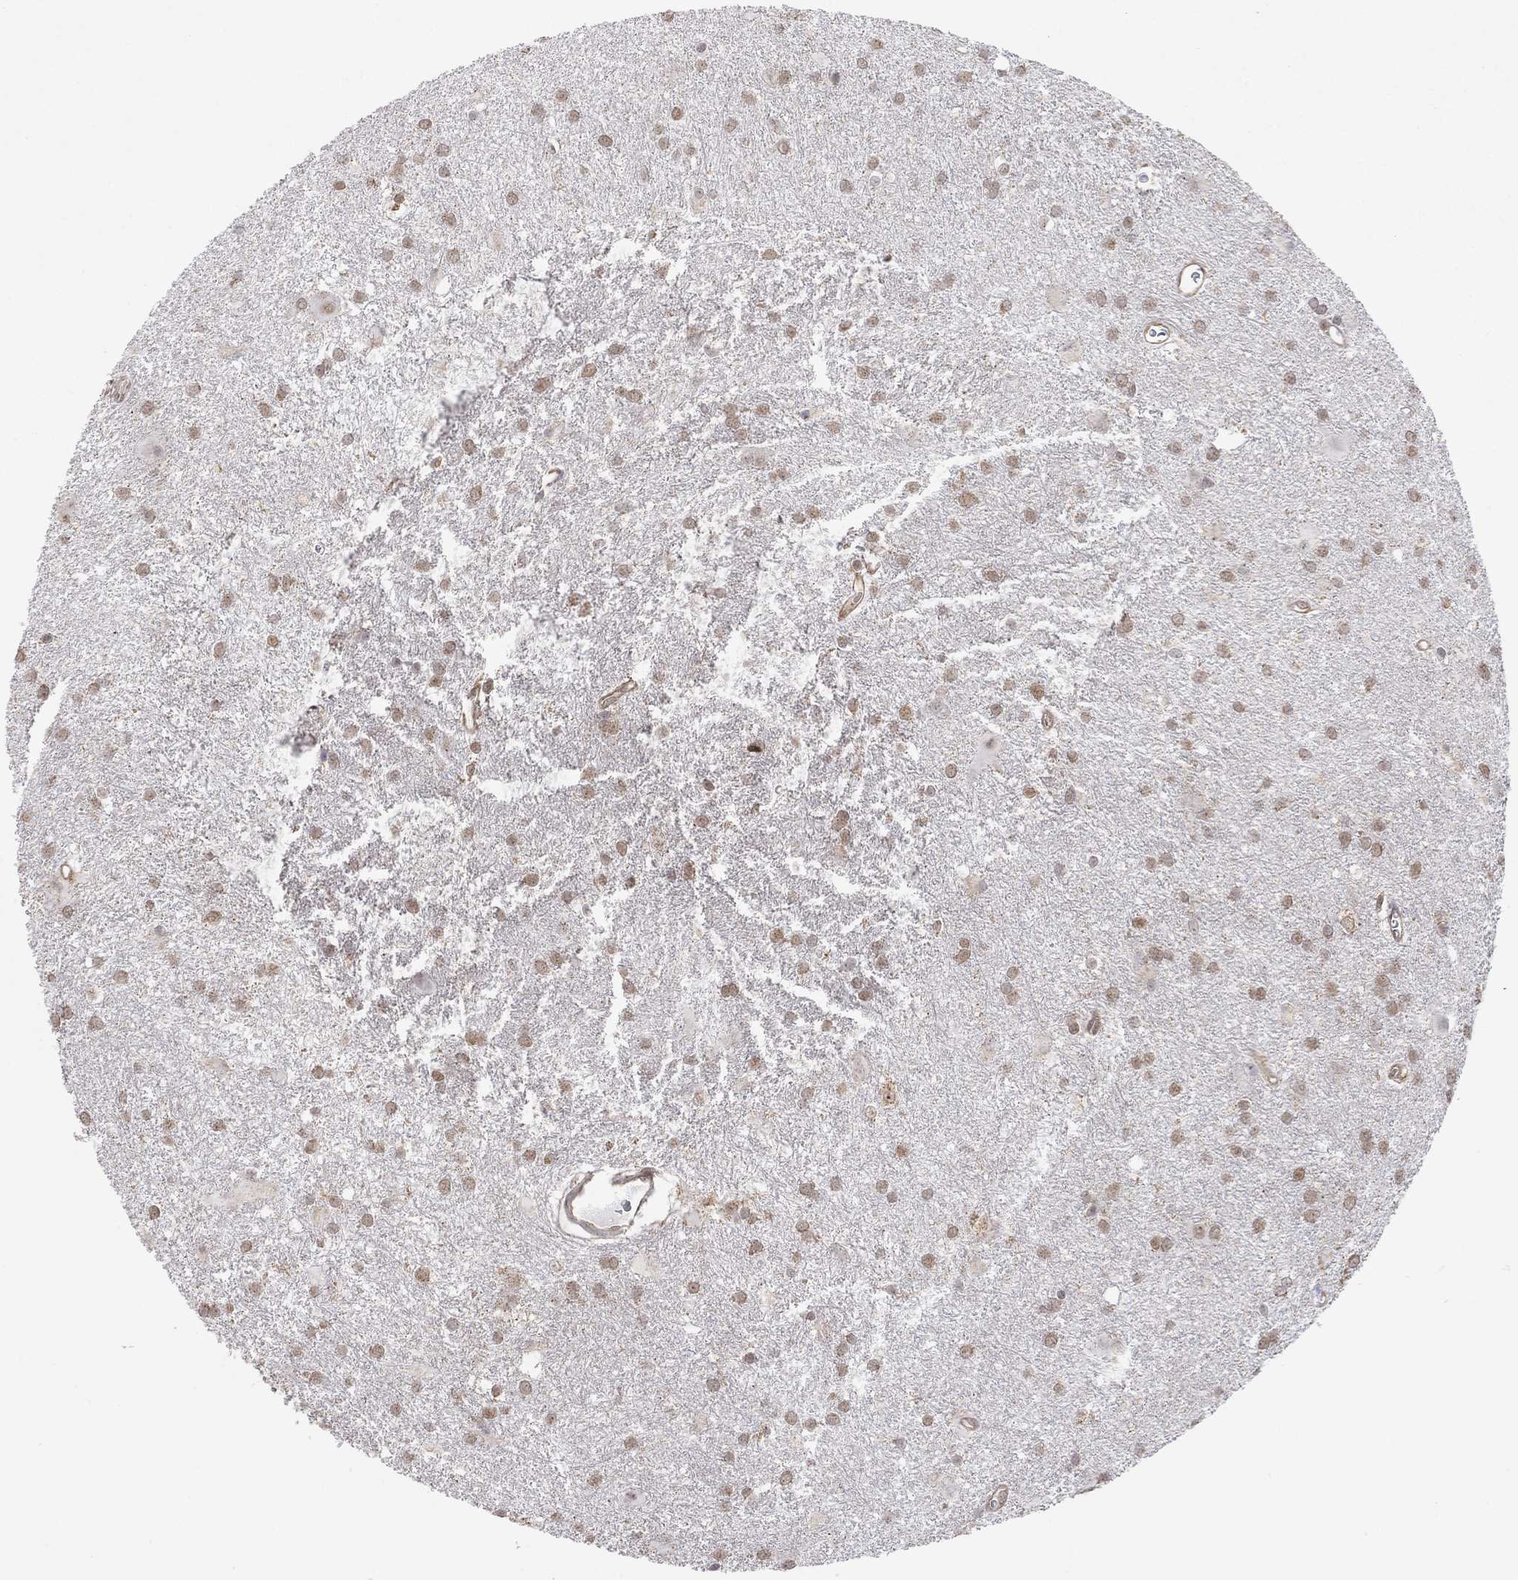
{"staining": {"intensity": "moderate", "quantity": "25%-75%", "location": "nuclear"}, "tissue": "glioma", "cell_type": "Tumor cells", "image_type": "cancer", "snomed": [{"axis": "morphology", "description": "Glioma, malignant, Low grade"}, {"axis": "topography", "description": "Brain"}], "caption": "About 25%-75% of tumor cells in malignant glioma (low-grade) exhibit moderate nuclear protein staining as visualized by brown immunohistochemical staining.", "gene": "TDP1", "patient": {"sex": "male", "age": 58}}